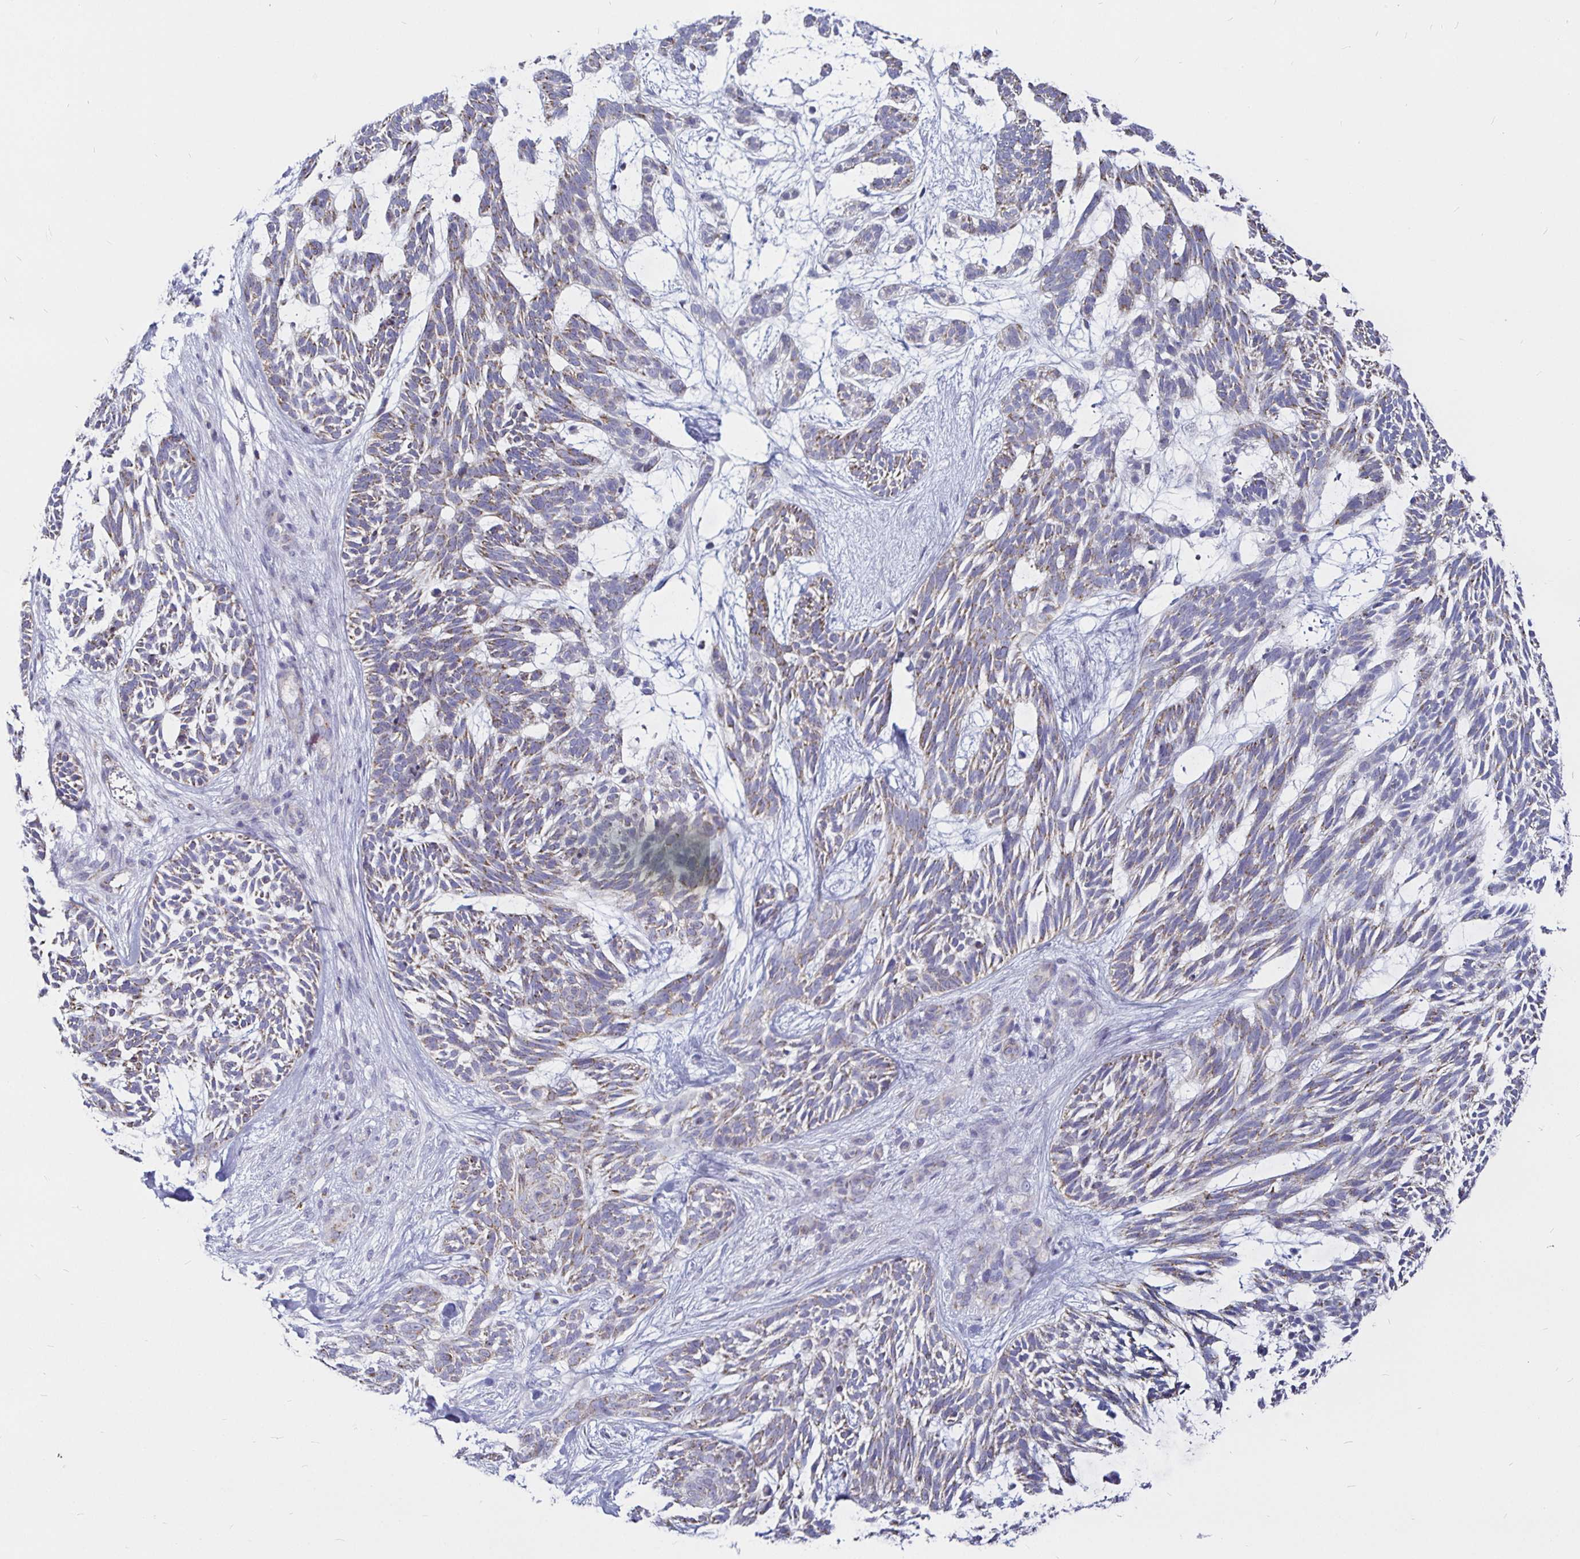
{"staining": {"intensity": "weak", "quantity": "25%-75%", "location": "cytoplasmic/membranous"}, "tissue": "skin cancer", "cell_type": "Tumor cells", "image_type": "cancer", "snomed": [{"axis": "morphology", "description": "Basal cell carcinoma"}, {"axis": "topography", "description": "Skin"}, {"axis": "topography", "description": "Skin, foot"}], "caption": "Basal cell carcinoma (skin) stained with IHC displays weak cytoplasmic/membranous expression in approximately 25%-75% of tumor cells. Immunohistochemistry stains the protein of interest in brown and the nuclei are stained blue.", "gene": "PGAM2", "patient": {"sex": "female", "age": 77}}